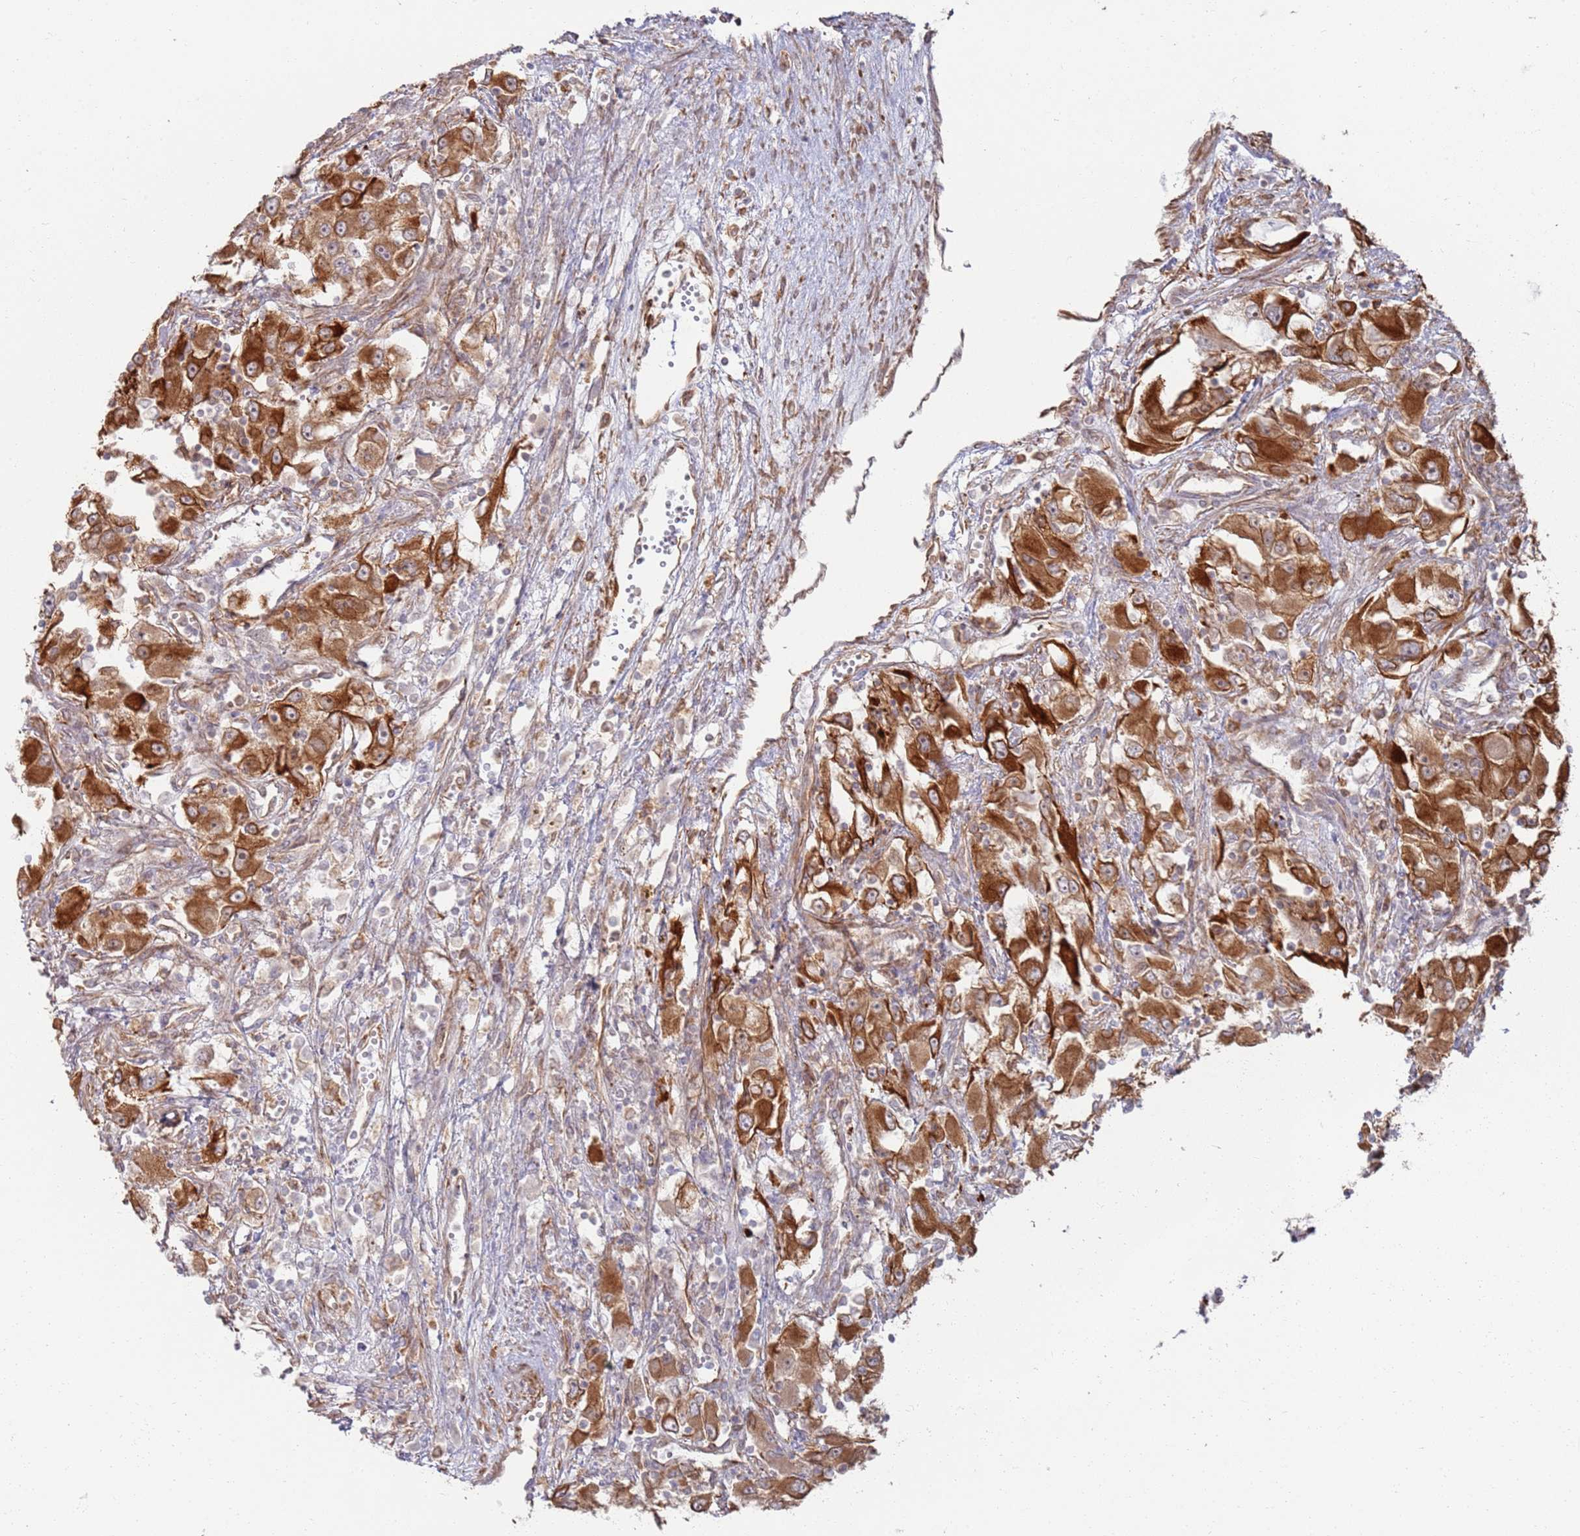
{"staining": {"intensity": "strong", "quantity": ">75%", "location": "cytoplasmic/membranous"}, "tissue": "renal cancer", "cell_type": "Tumor cells", "image_type": "cancer", "snomed": [{"axis": "morphology", "description": "Adenocarcinoma, NOS"}, {"axis": "topography", "description": "Kidney"}], "caption": "An immunohistochemistry (IHC) photomicrograph of neoplastic tissue is shown. Protein staining in brown shows strong cytoplasmic/membranous positivity in renal adenocarcinoma within tumor cells.", "gene": "PHF21A", "patient": {"sex": "female", "age": 52}}